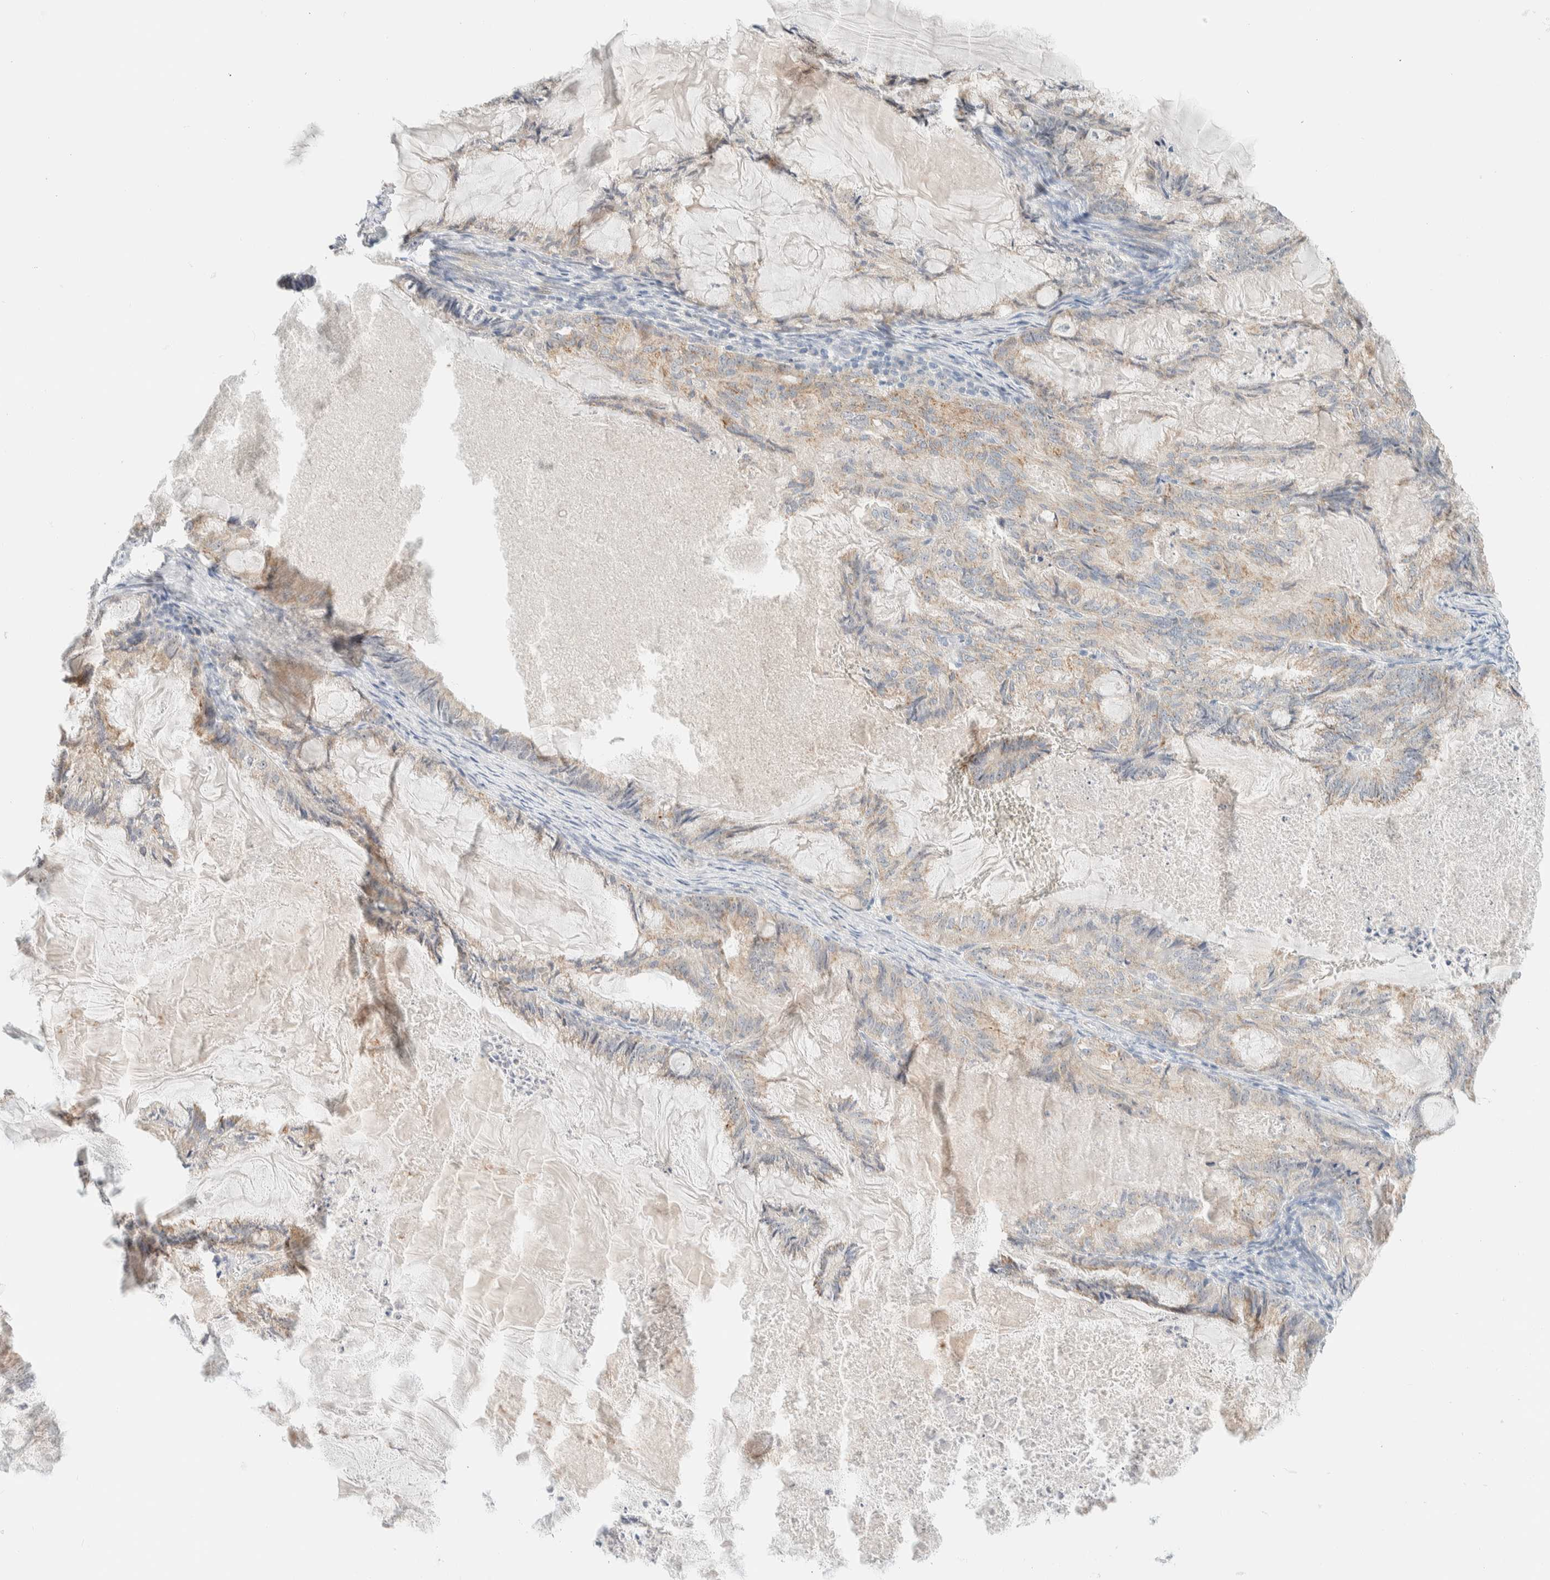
{"staining": {"intensity": "weak", "quantity": "25%-75%", "location": "cytoplasmic/membranous"}, "tissue": "endometrial cancer", "cell_type": "Tumor cells", "image_type": "cancer", "snomed": [{"axis": "morphology", "description": "Adenocarcinoma, NOS"}, {"axis": "topography", "description": "Endometrium"}], "caption": "This micrograph displays immunohistochemistry staining of endometrial adenocarcinoma, with low weak cytoplasmic/membranous expression in approximately 25%-75% of tumor cells.", "gene": "HDHD3", "patient": {"sex": "female", "age": 86}}